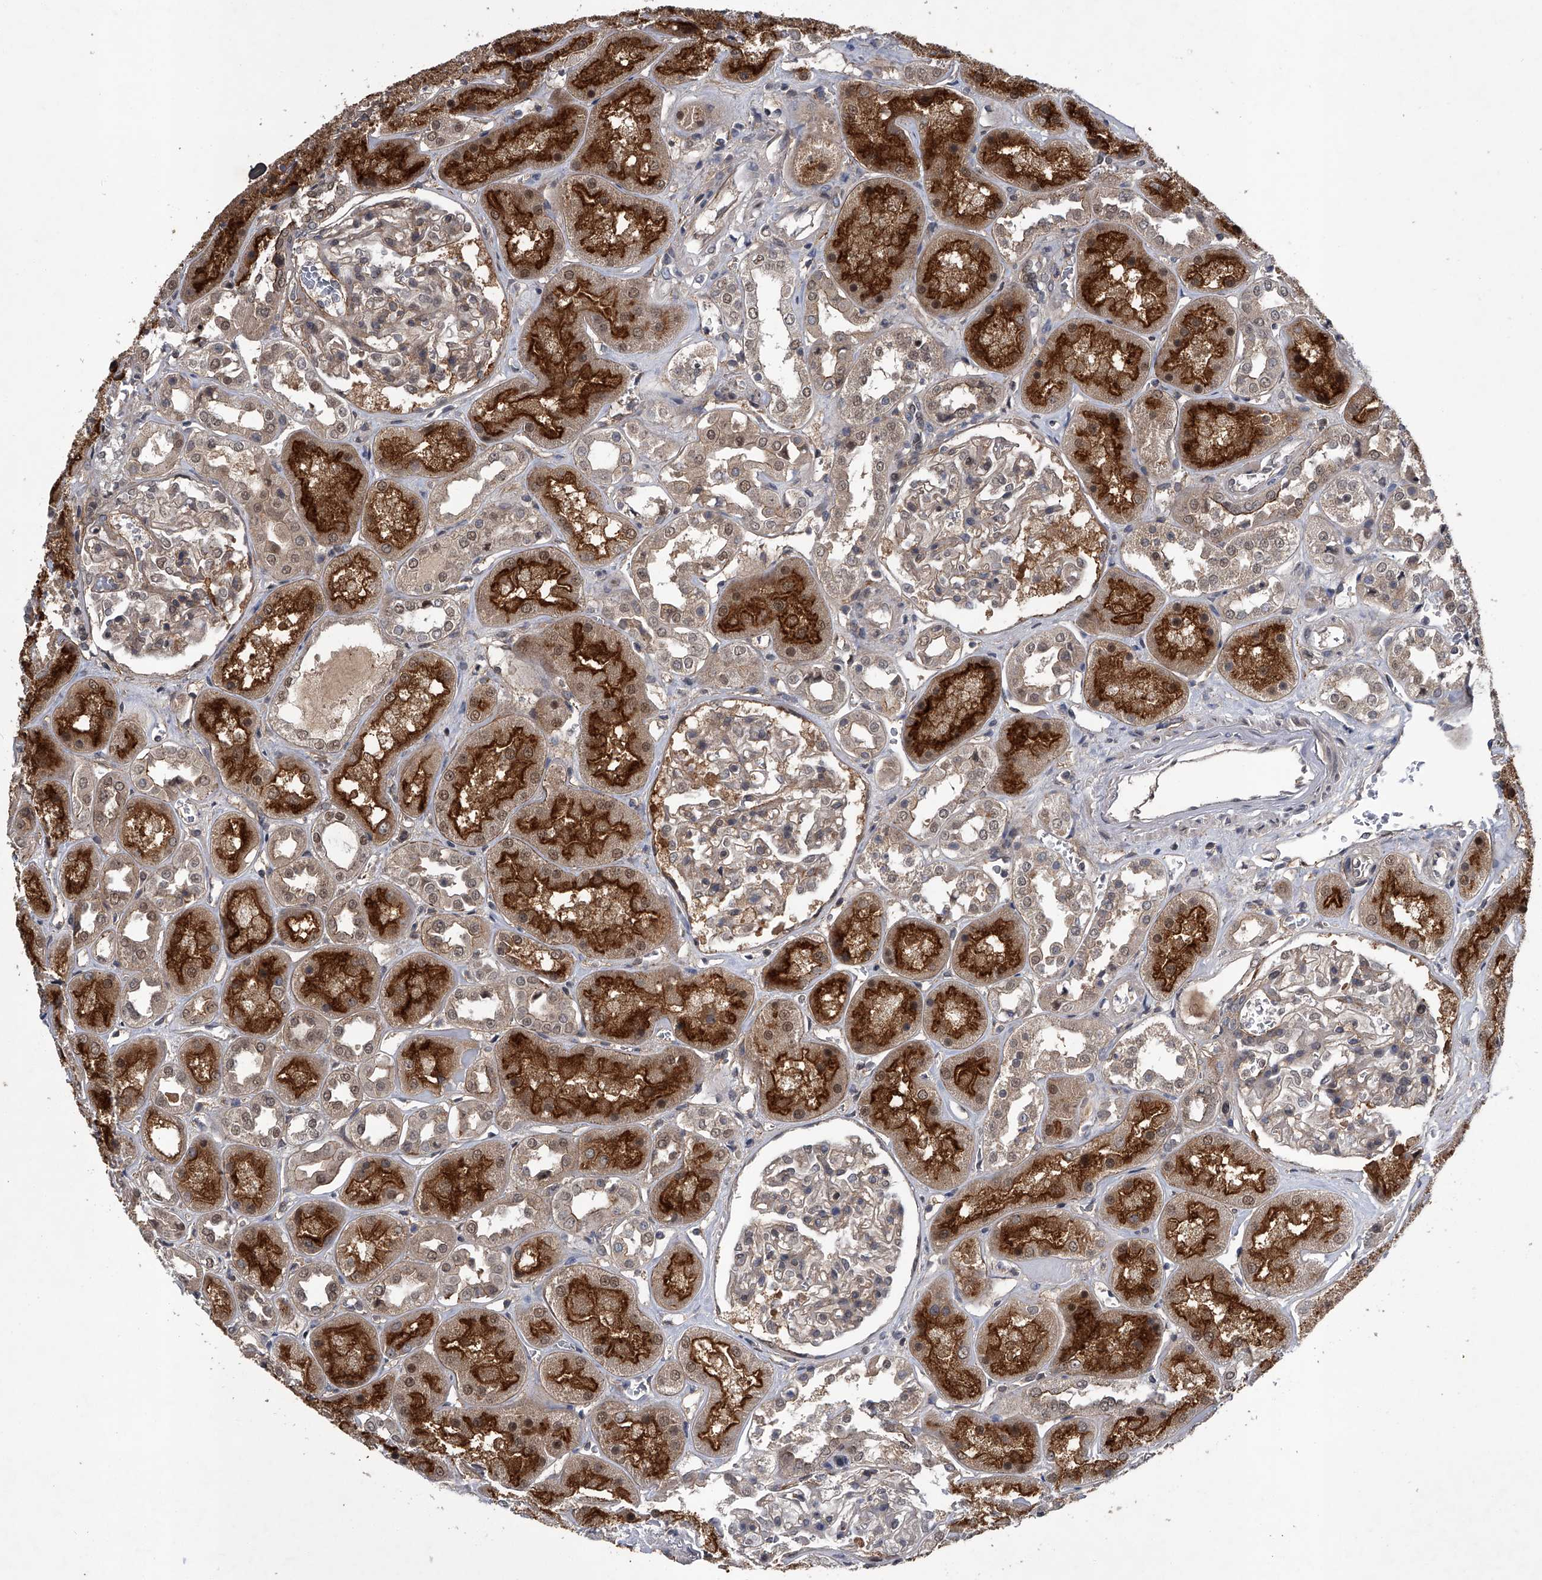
{"staining": {"intensity": "weak", "quantity": "25%-75%", "location": "cytoplasmic/membranous"}, "tissue": "kidney", "cell_type": "Cells in glomeruli", "image_type": "normal", "snomed": [{"axis": "morphology", "description": "Normal tissue, NOS"}, {"axis": "topography", "description": "Kidney"}], "caption": "A high-resolution image shows immunohistochemistry (IHC) staining of unremarkable kidney, which displays weak cytoplasmic/membranous positivity in about 25%-75% of cells in glomeruli.", "gene": "SLC12A8", "patient": {"sex": "male", "age": 70}}